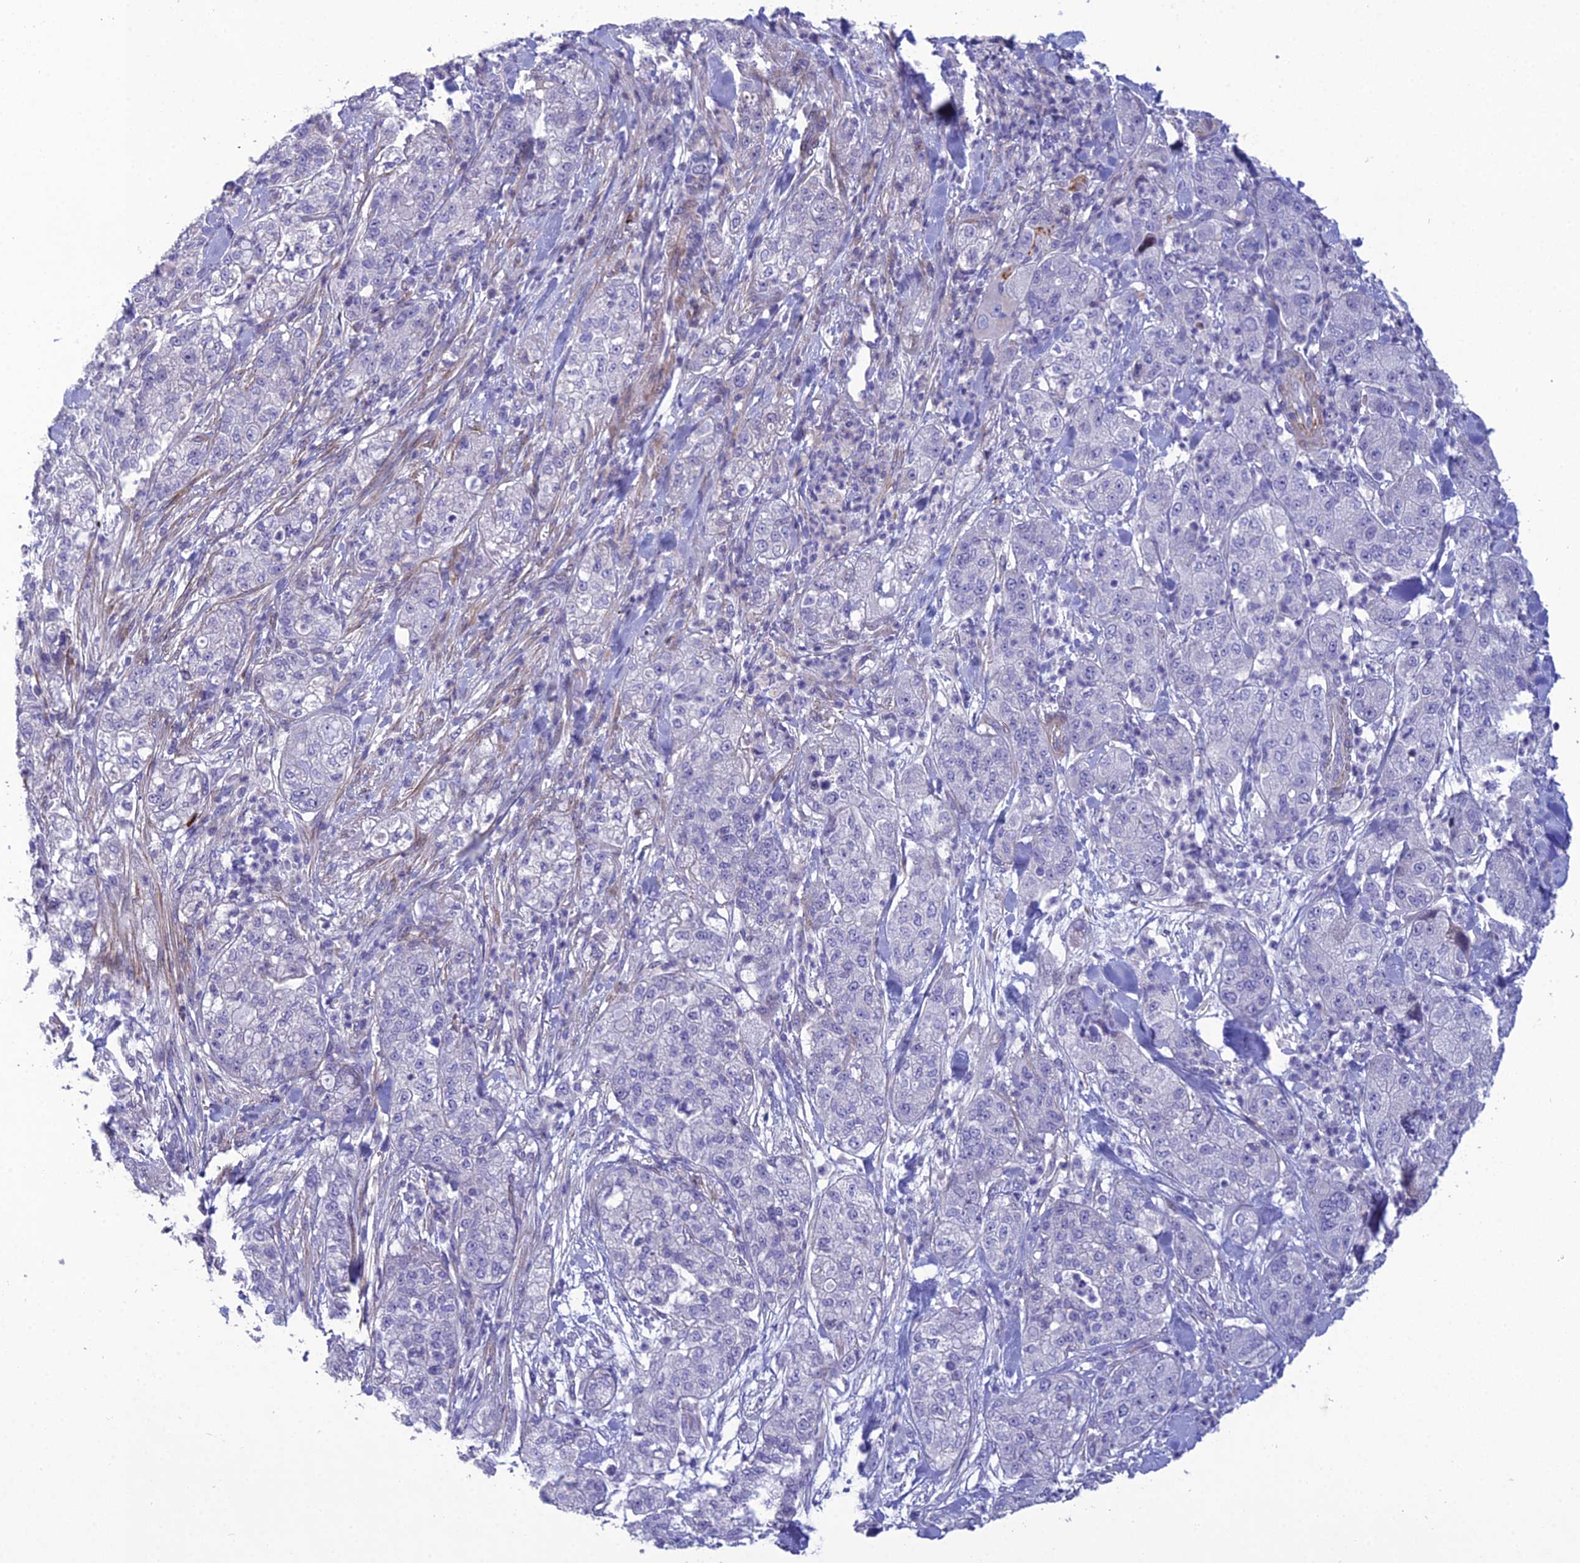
{"staining": {"intensity": "negative", "quantity": "none", "location": "none"}, "tissue": "pancreatic cancer", "cell_type": "Tumor cells", "image_type": "cancer", "snomed": [{"axis": "morphology", "description": "Adenocarcinoma, NOS"}, {"axis": "topography", "description": "Pancreas"}], "caption": "Tumor cells are negative for protein expression in human pancreatic adenocarcinoma.", "gene": "OR56B1", "patient": {"sex": "female", "age": 78}}